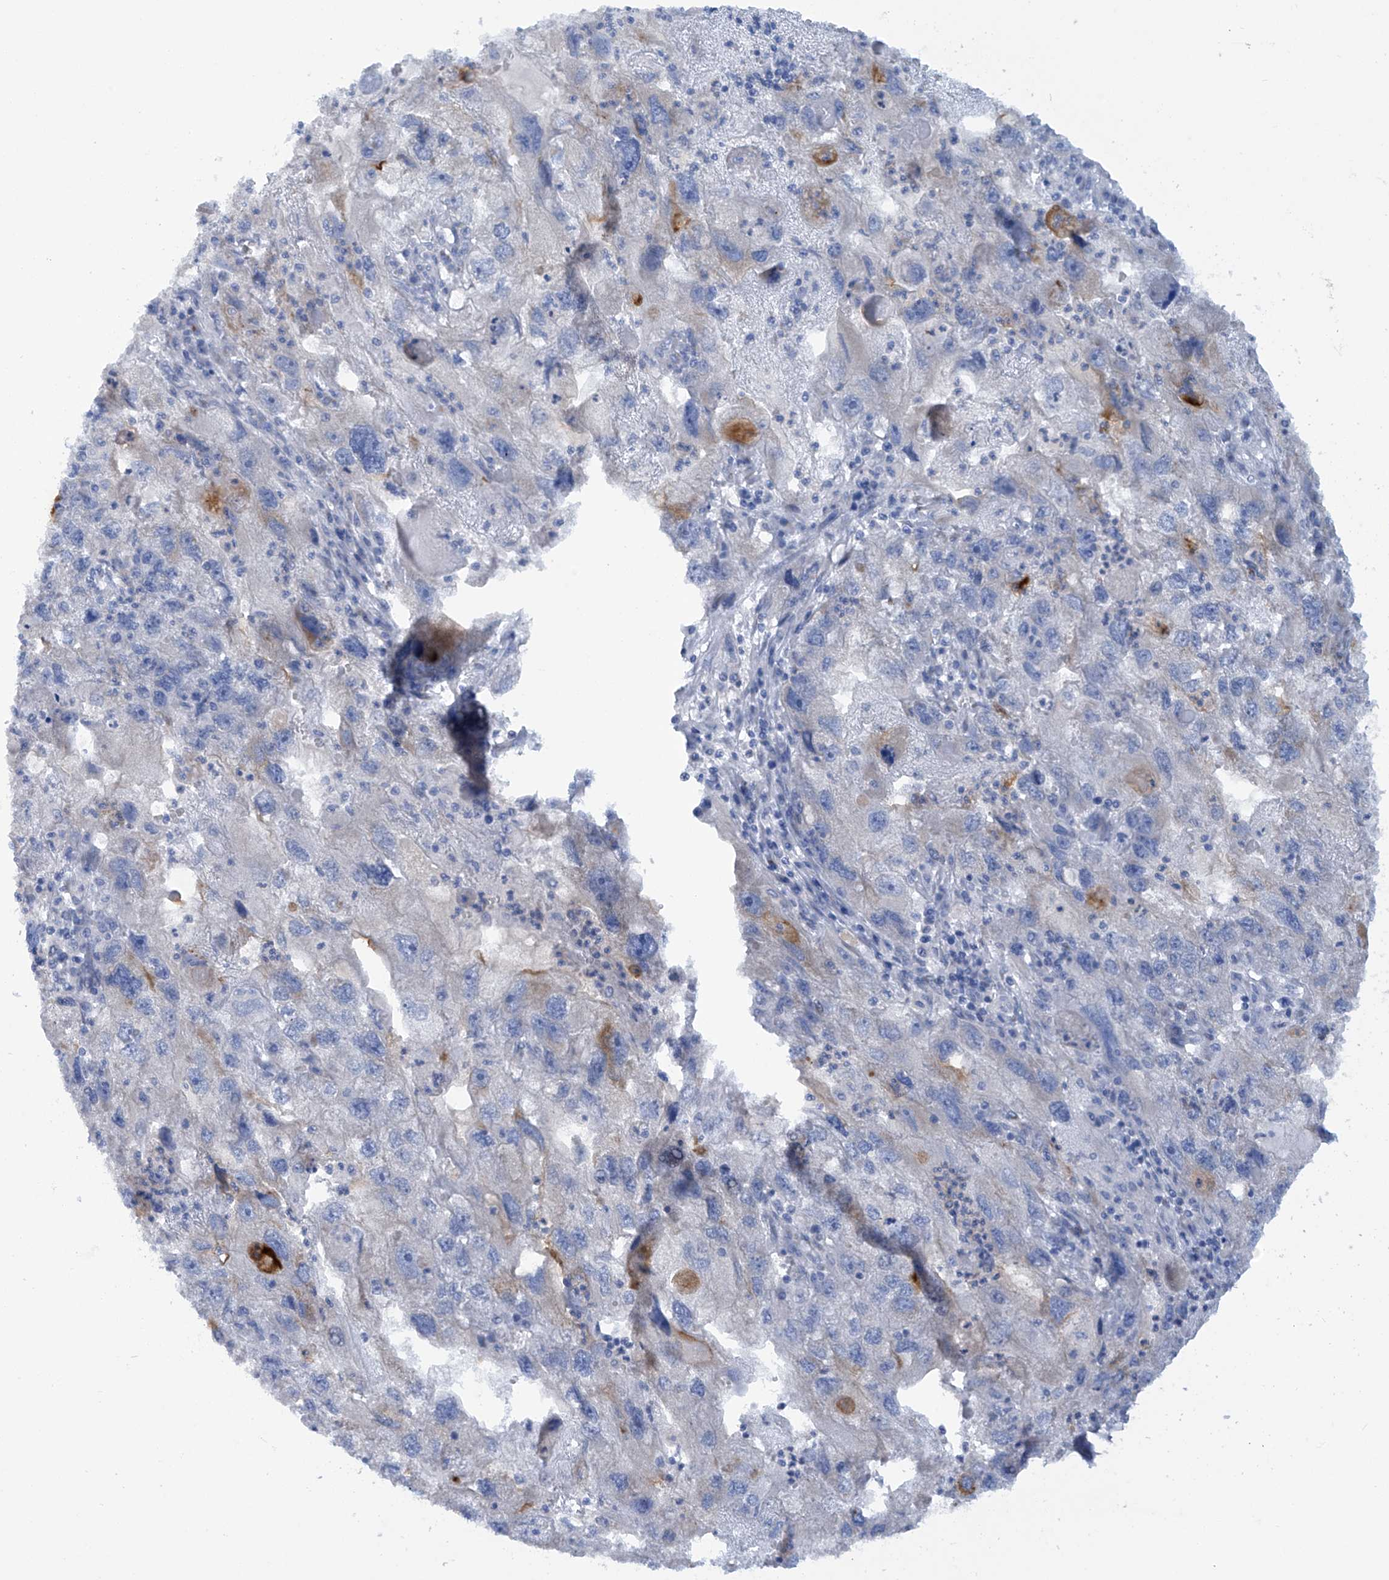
{"staining": {"intensity": "negative", "quantity": "none", "location": "none"}, "tissue": "endometrial cancer", "cell_type": "Tumor cells", "image_type": "cancer", "snomed": [{"axis": "morphology", "description": "Adenocarcinoma, NOS"}, {"axis": "topography", "description": "Endometrium"}], "caption": "A photomicrograph of human endometrial cancer (adenocarcinoma) is negative for staining in tumor cells.", "gene": "TRMT2B", "patient": {"sex": "female", "age": 49}}